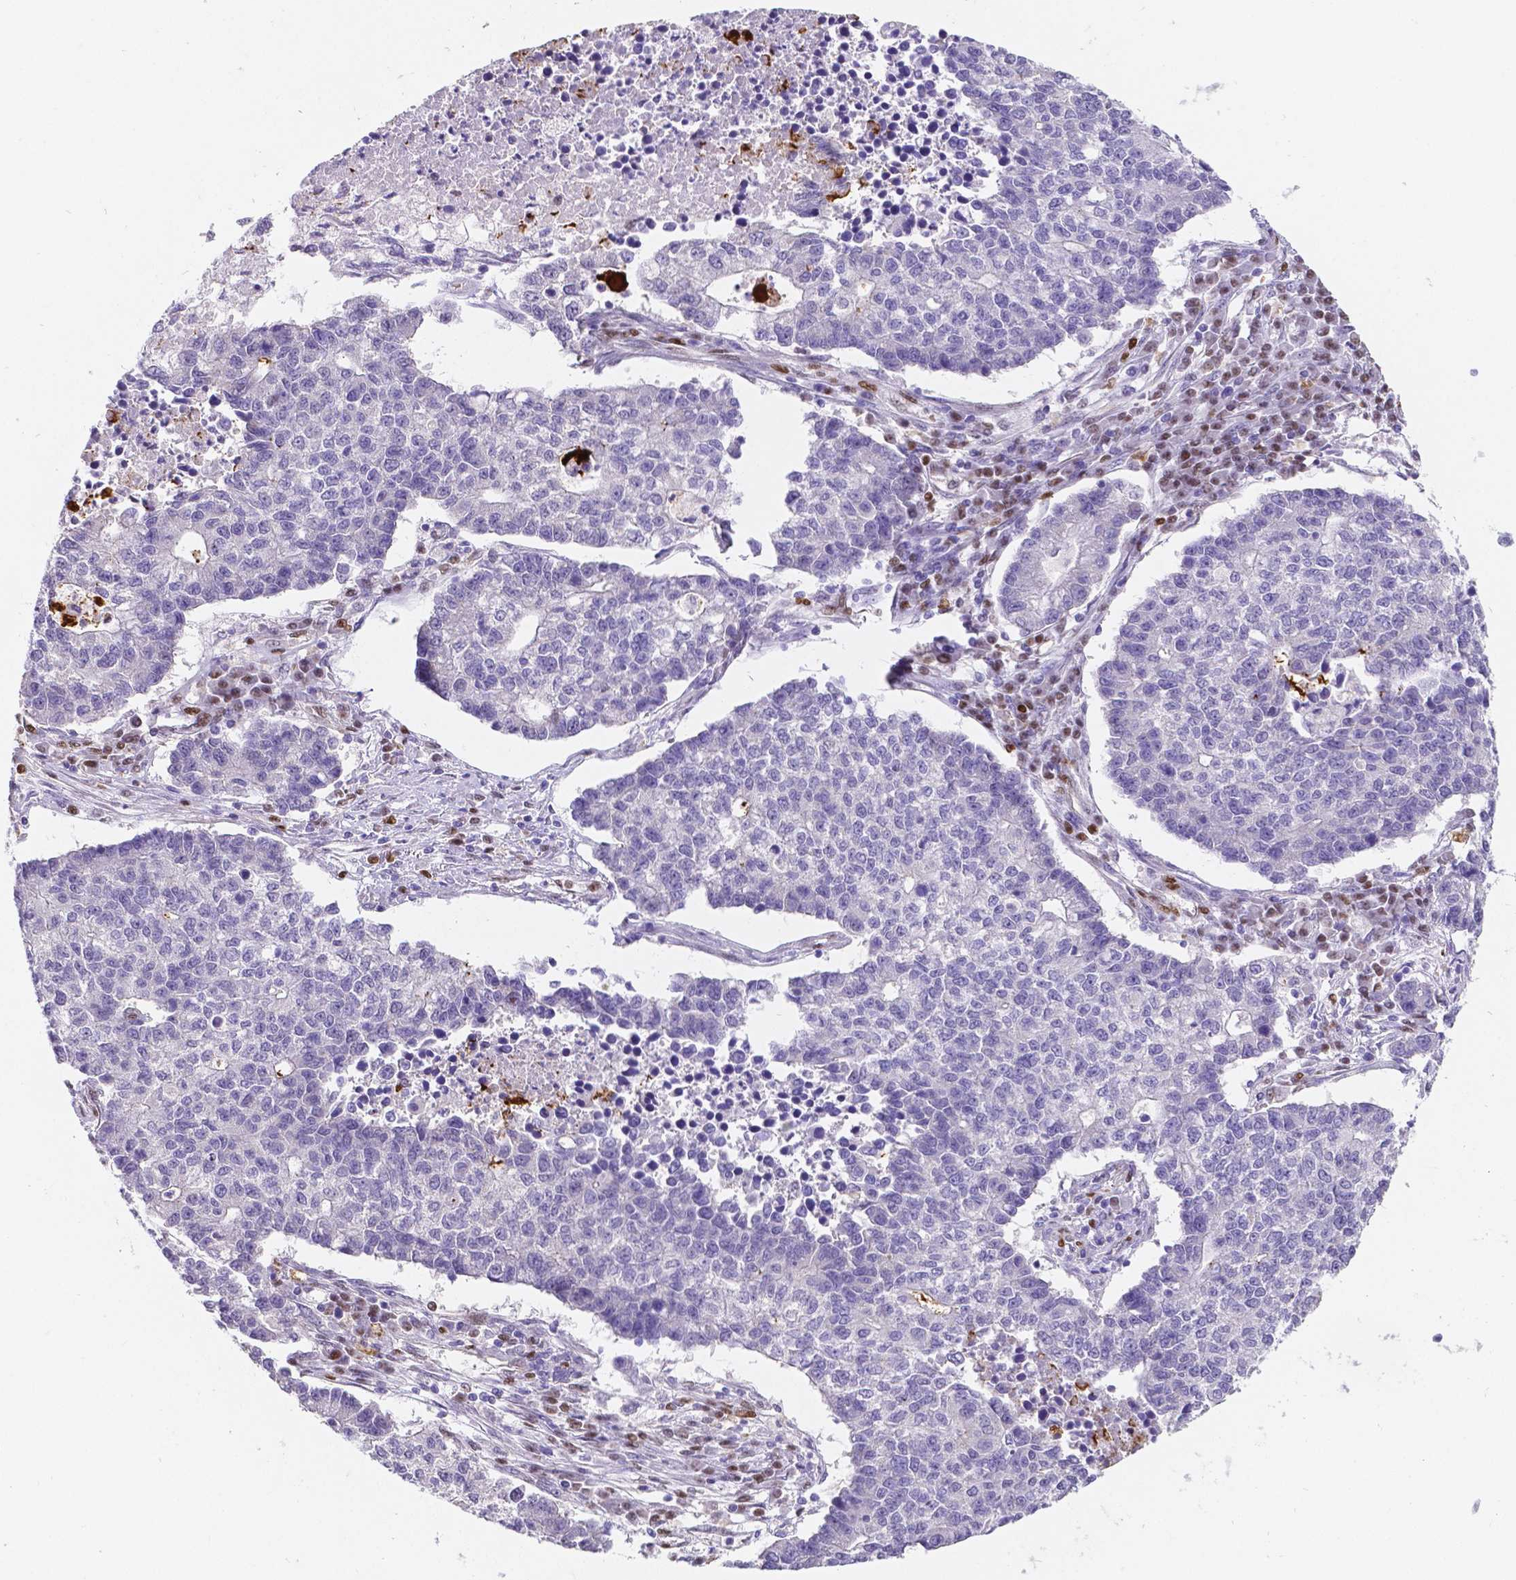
{"staining": {"intensity": "negative", "quantity": "none", "location": "none"}, "tissue": "lung cancer", "cell_type": "Tumor cells", "image_type": "cancer", "snomed": [{"axis": "morphology", "description": "Adenocarcinoma, NOS"}, {"axis": "topography", "description": "Lung"}], "caption": "Immunohistochemical staining of lung adenocarcinoma demonstrates no significant positivity in tumor cells. (DAB (3,3'-diaminobenzidine) IHC, high magnification).", "gene": "MEF2C", "patient": {"sex": "male", "age": 57}}